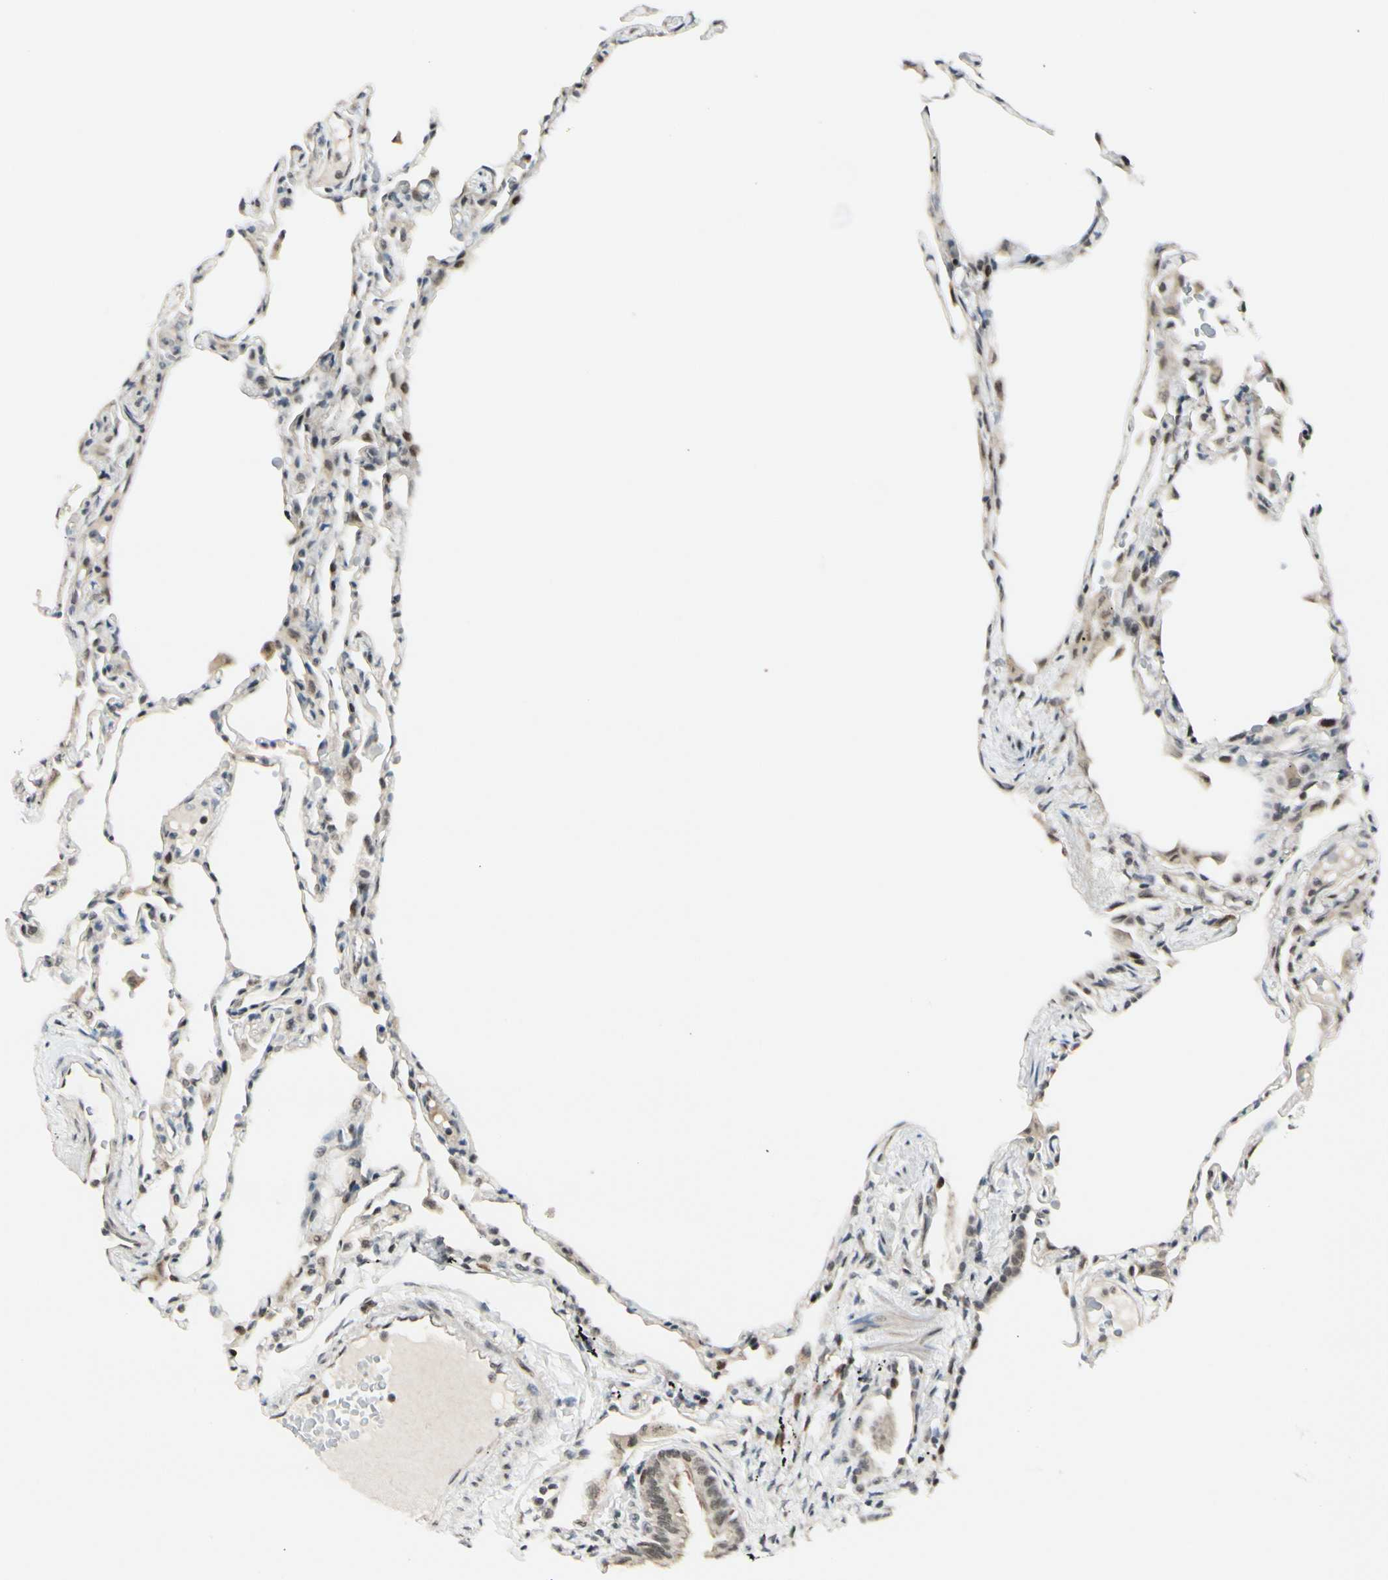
{"staining": {"intensity": "moderate", "quantity": "25%-75%", "location": "nuclear"}, "tissue": "lung", "cell_type": "Alveolar cells", "image_type": "normal", "snomed": [{"axis": "morphology", "description": "Normal tissue, NOS"}, {"axis": "topography", "description": "Lung"}], "caption": "A brown stain shows moderate nuclear staining of a protein in alveolar cells of normal human lung. (brown staining indicates protein expression, while blue staining denotes nuclei).", "gene": "BRMS1", "patient": {"sex": "female", "age": 49}}